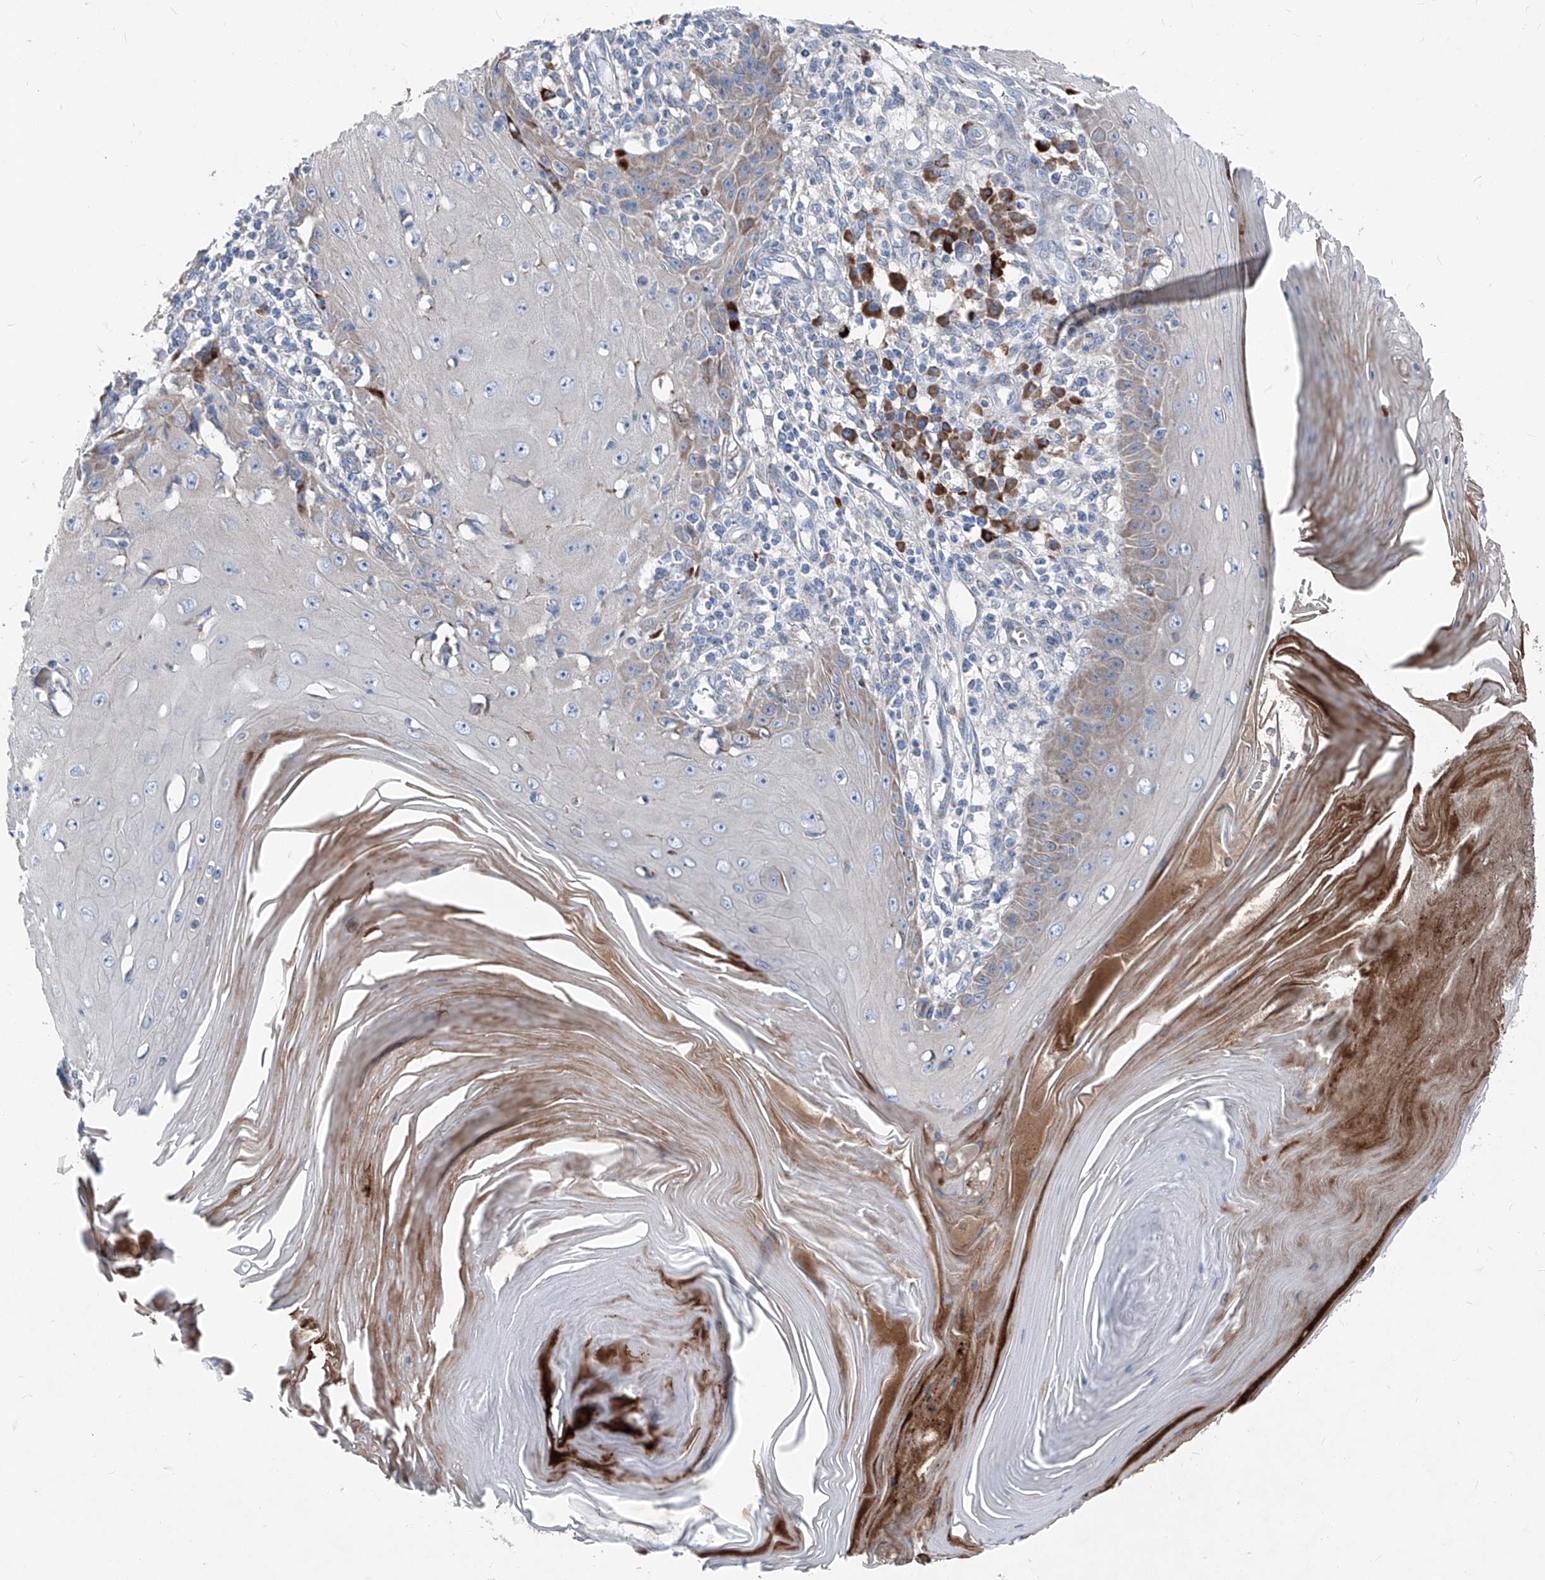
{"staining": {"intensity": "weak", "quantity": "<25%", "location": "cytoplasmic/membranous"}, "tissue": "skin cancer", "cell_type": "Tumor cells", "image_type": "cancer", "snomed": [{"axis": "morphology", "description": "Squamous cell carcinoma, NOS"}, {"axis": "topography", "description": "Skin"}], "caption": "Tumor cells are negative for protein expression in human skin cancer.", "gene": "IFI27", "patient": {"sex": "female", "age": 73}}